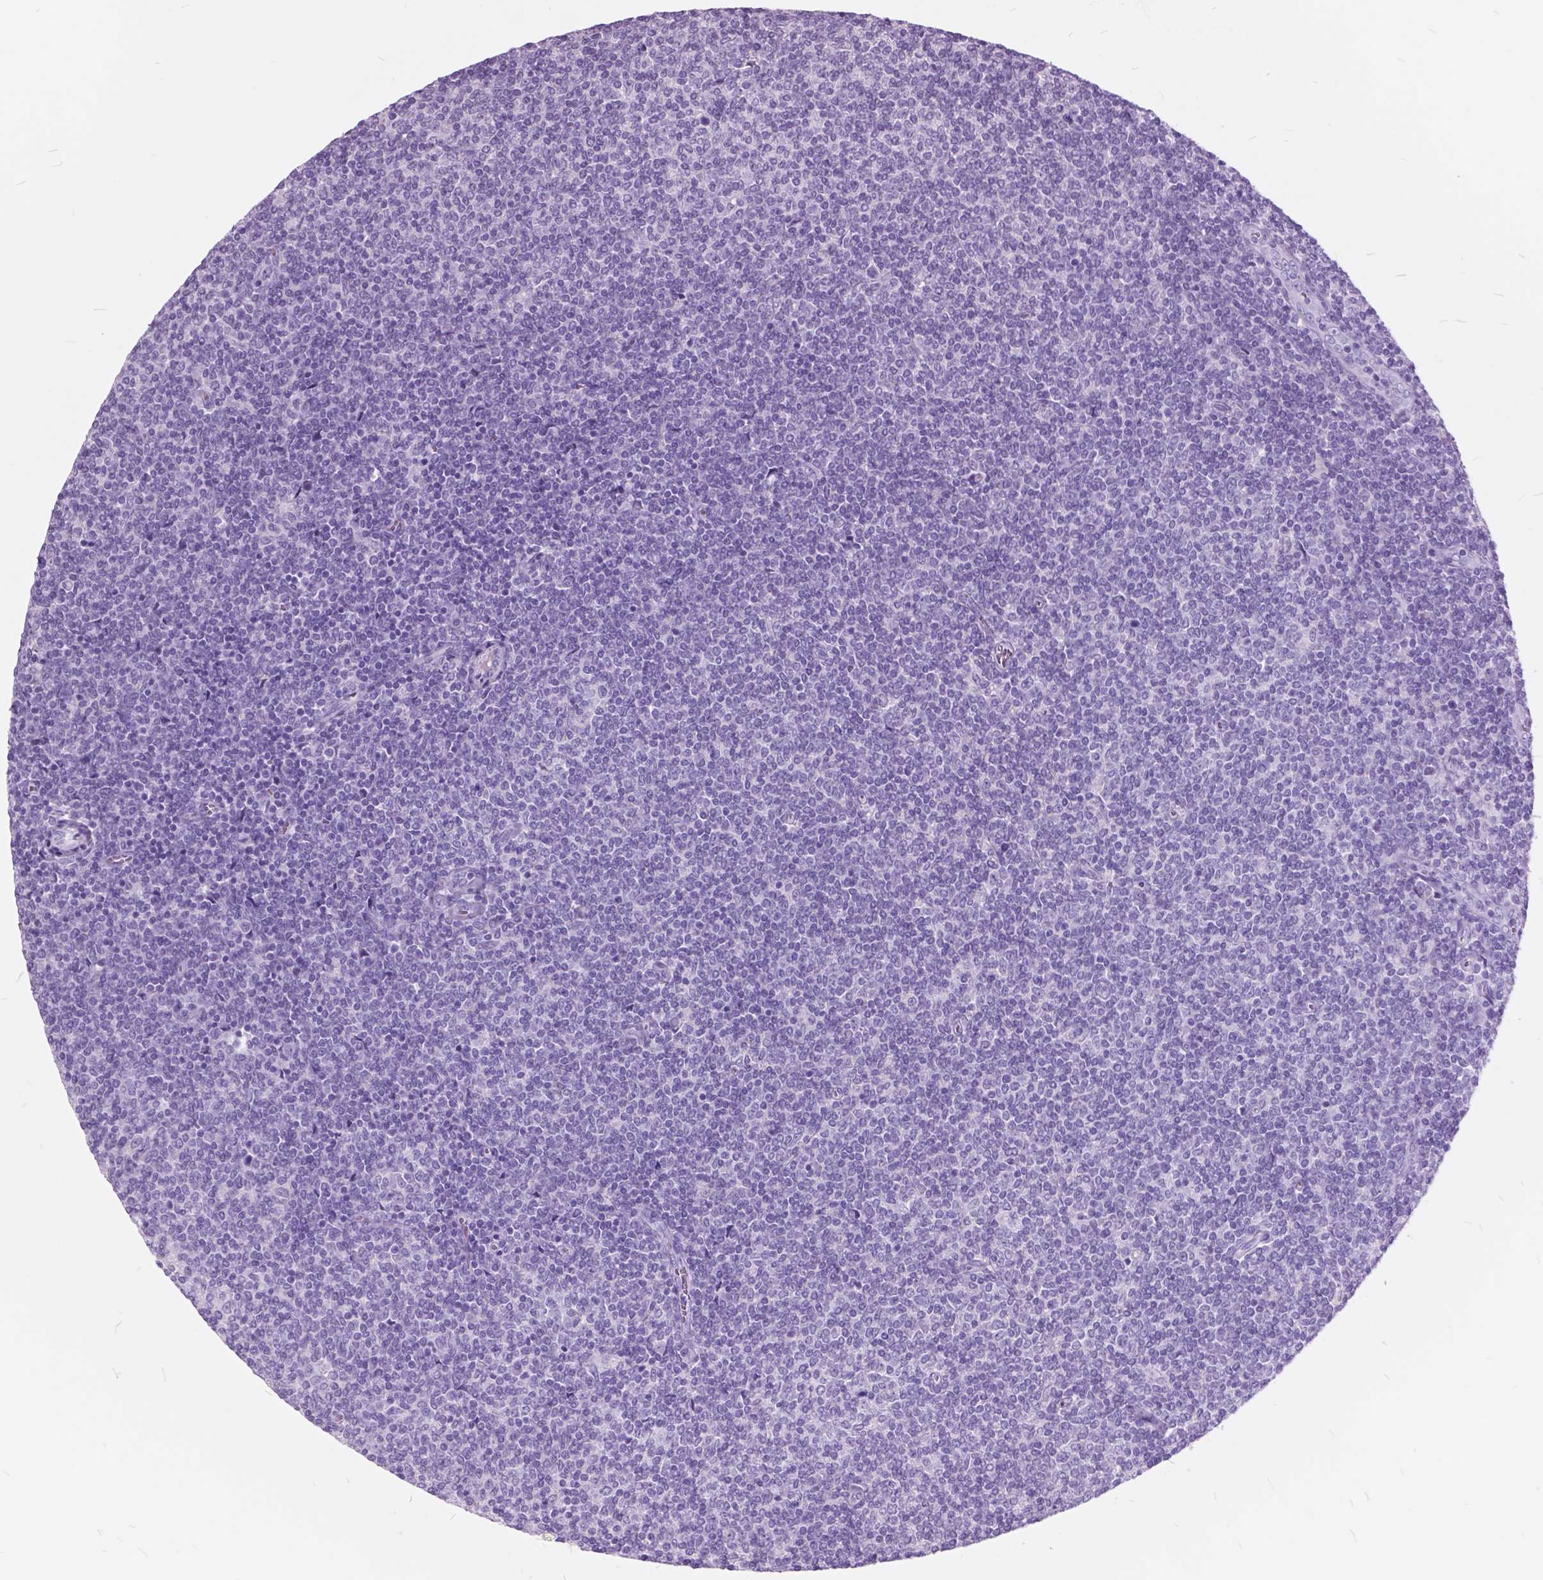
{"staining": {"intensity": "negative", "quantity": "none", "location": "none"}, "tissue": "lymphoma", "cell_type": "Tumor cells", "image_type": "cancer", "snomed": [{"axis": "morphology", "description": "Malignant lymphoma, non-Hodgkin's type, Low grade"}, {"axis": "topography", "description": "Lymph node"}], "caption": "The histopathology image reveals no significant expression in tumor cells of lymphoma.", "gene": "GDF9", "patient": {"sex": "male", "age": 52}}